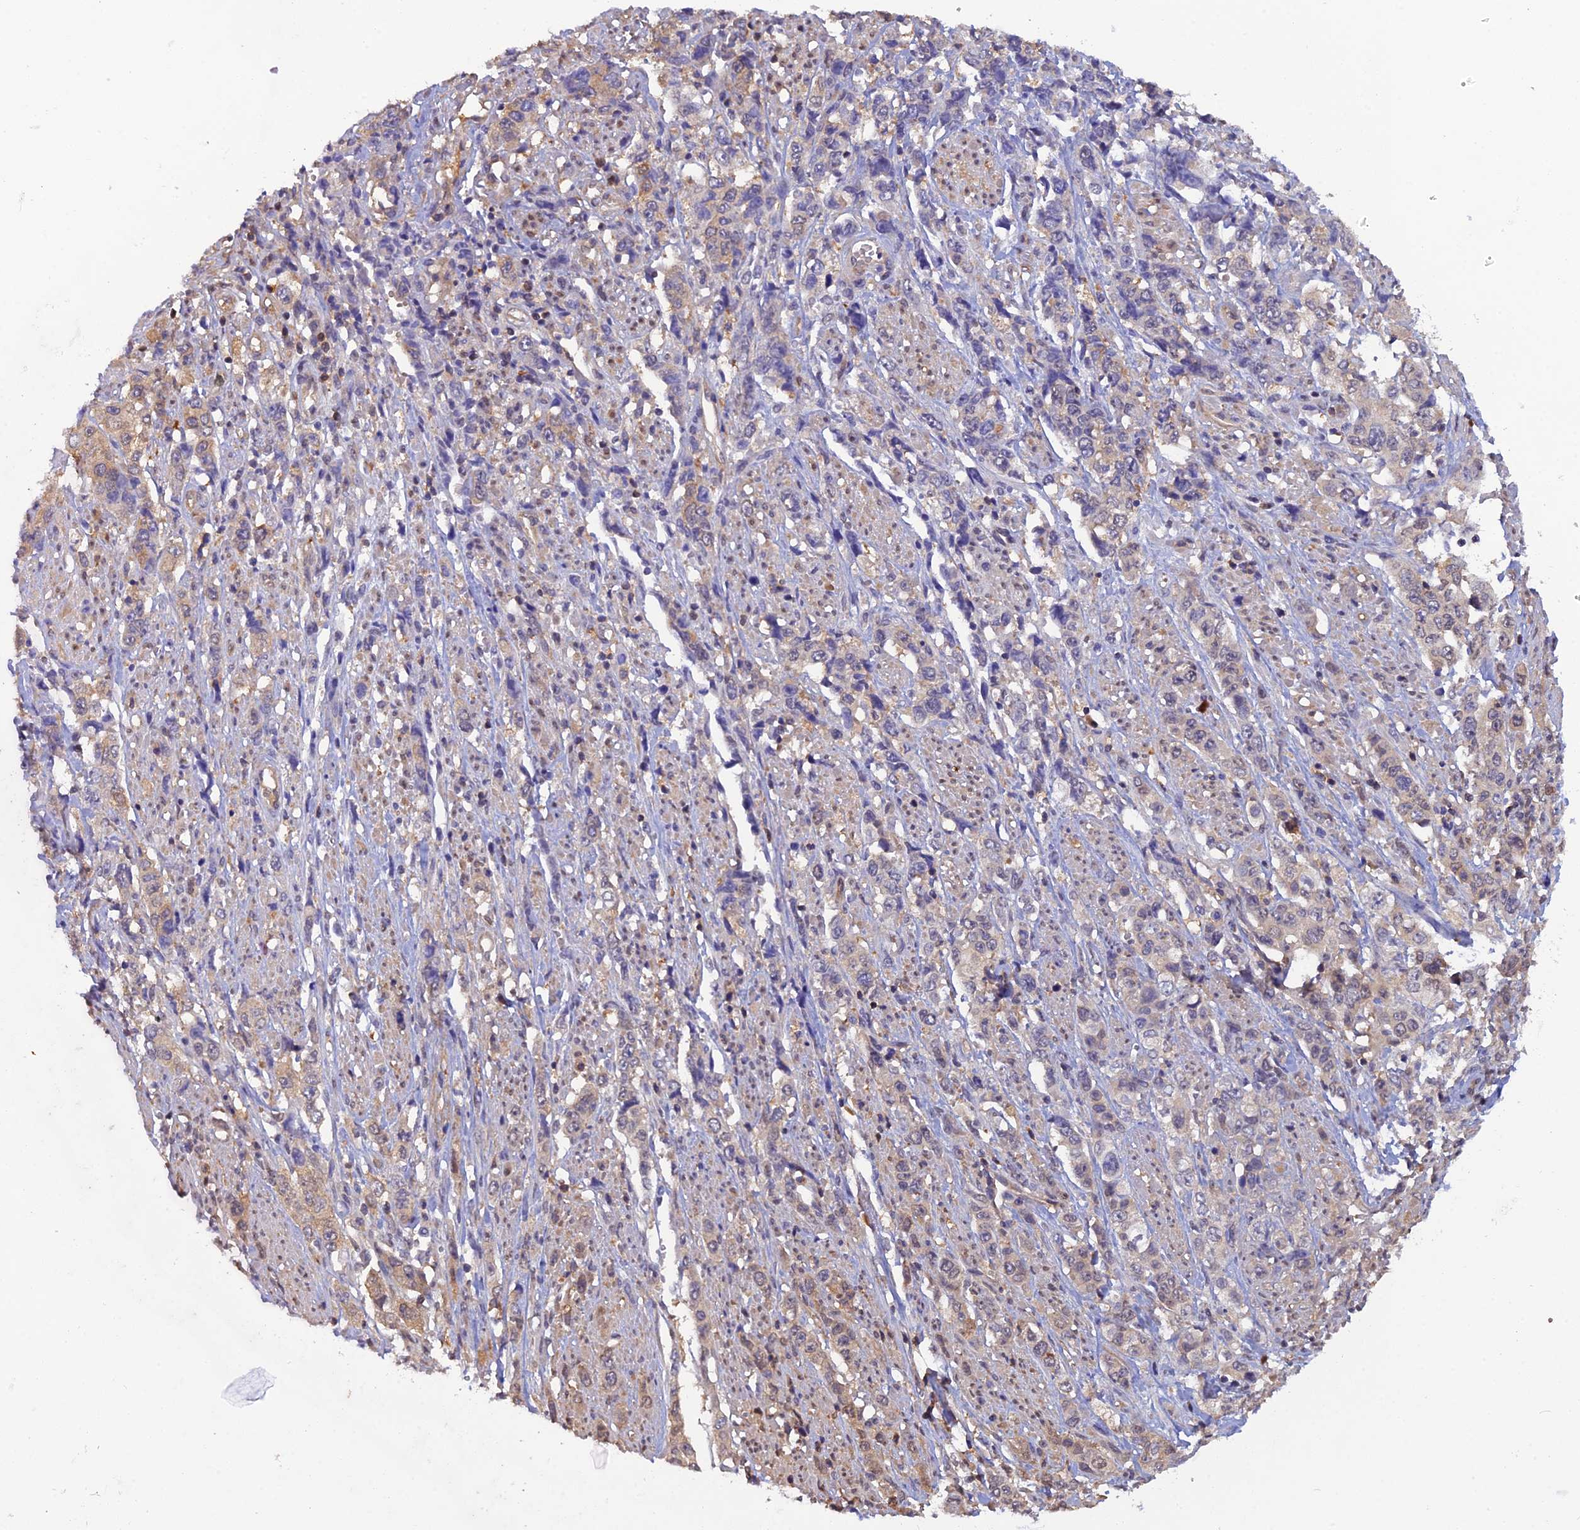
{"staining": {"intensity": "weak", "quantity": "25%-75%", "location": "nuclear"}, "tissue": "stomach cancer", "cell_type": "Tumor cells", "image_type": "cancer", "snomed": [{"axis": "morphology", "description": "Adenocarcinoma, NOS"}, {"axis": "topography", "description": "Stomach, upper"}], "caption": "Immunohistochemistry (IHC) (DAB (3,3'-diaminobenzidine)) staining of stomach cancer reveals weak nuclear protein expression in approximately 25%-75% of tumor cells.", "gene": "HINT1", "patient": {"sex": "male", "age": 62}}